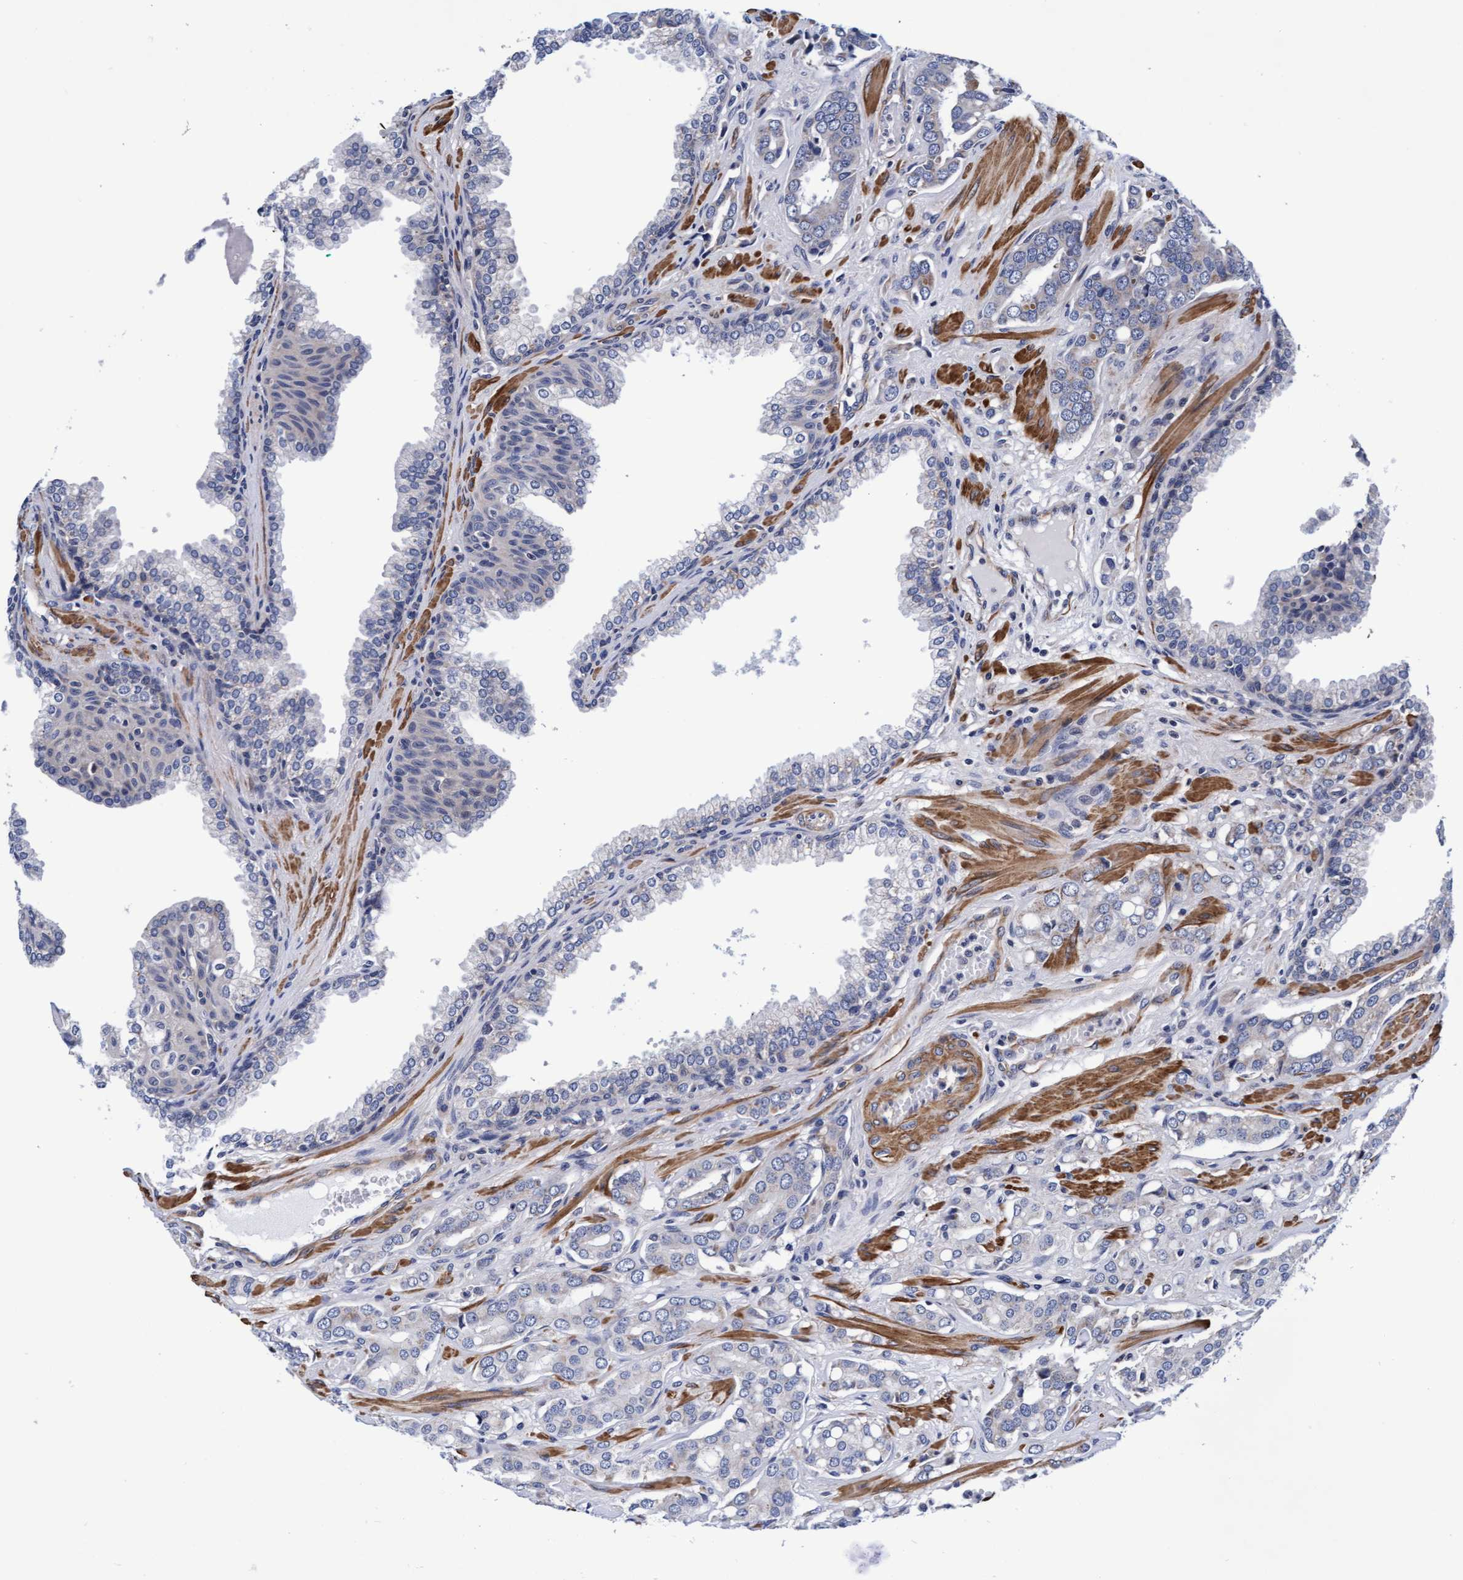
{"staining": {"intensity": "negative", "quantity": "none", "location": "none"}, "tissue": "prostate cancer", "cell_type": "Tumor cells", "image_type": "cancer", "snomed": [{"axis": "morphology", "description": "Adenocarcinoma, High grade"}, {"axis": "topography", "description": "Prostate"}], "caption": "The immunohistochemistry photomicrograph has no significant positivity in tumor cells of prostate high-grade adenocarcinoma tissue.", "gene": "EFCAB13", "patient": {"sex": "male", "age": 52}}